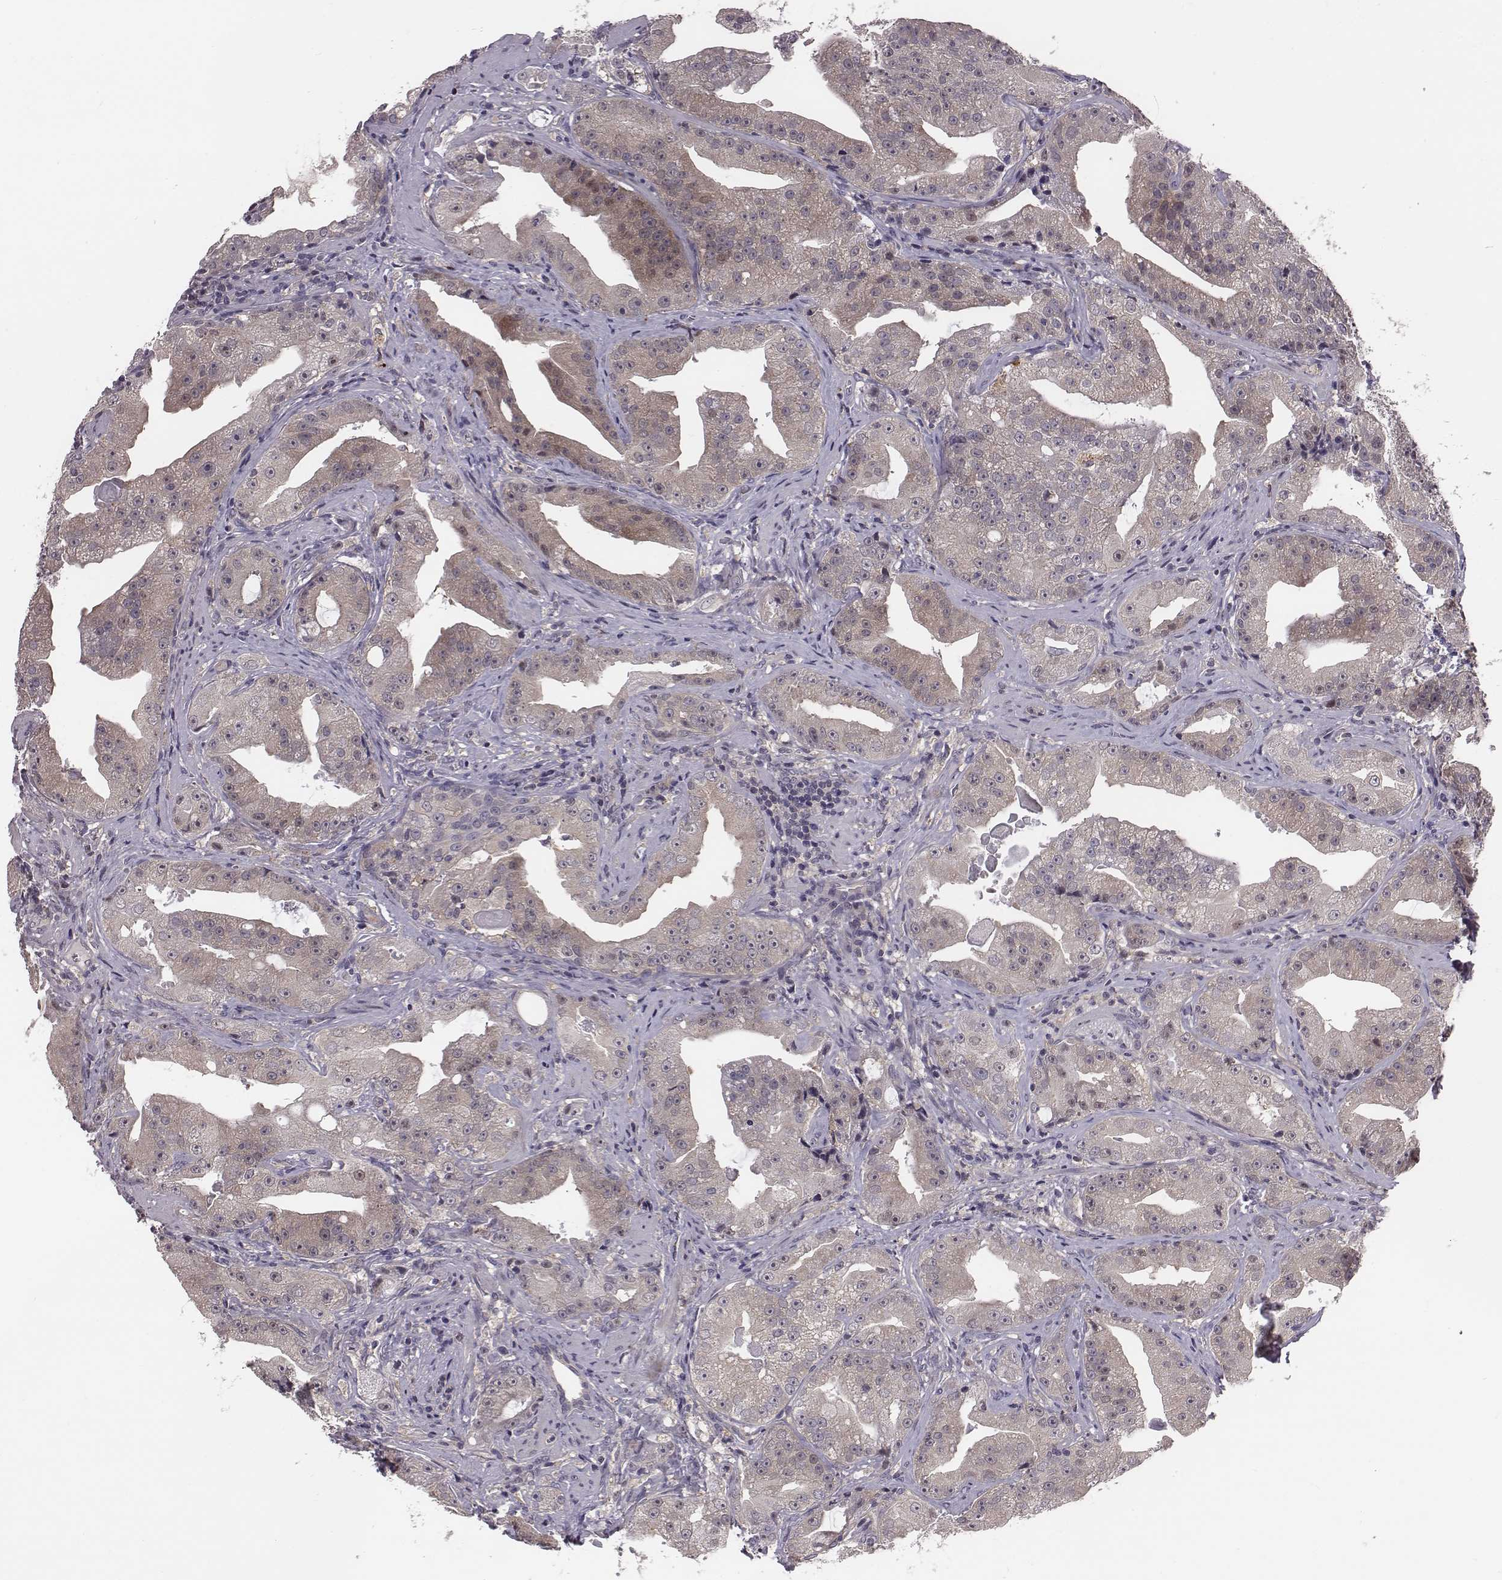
{"staining": {"intensity": "negative", "quantity": "none", "location": "none"}, "tissue": "prostate cancer", "cell_type": "Tumor cells", "image_type": "cancer", "snomed": [{"axis": "morphology", "description": "Adenocarcinoma, Low grade"}, {"axis": "topography", "description": "Prostate"}], "caption": "A histopathology image of human prostate low-grade adenocarcinoma is negative for staining in tumor cells. The staining is performed using DAB (3,3'-diaminobenzidine) brown chromogen with nuclei counter-stained in using hematoxylin.", "gene": "SMURF2", "patient": {"sex": "male", "age": 62}}